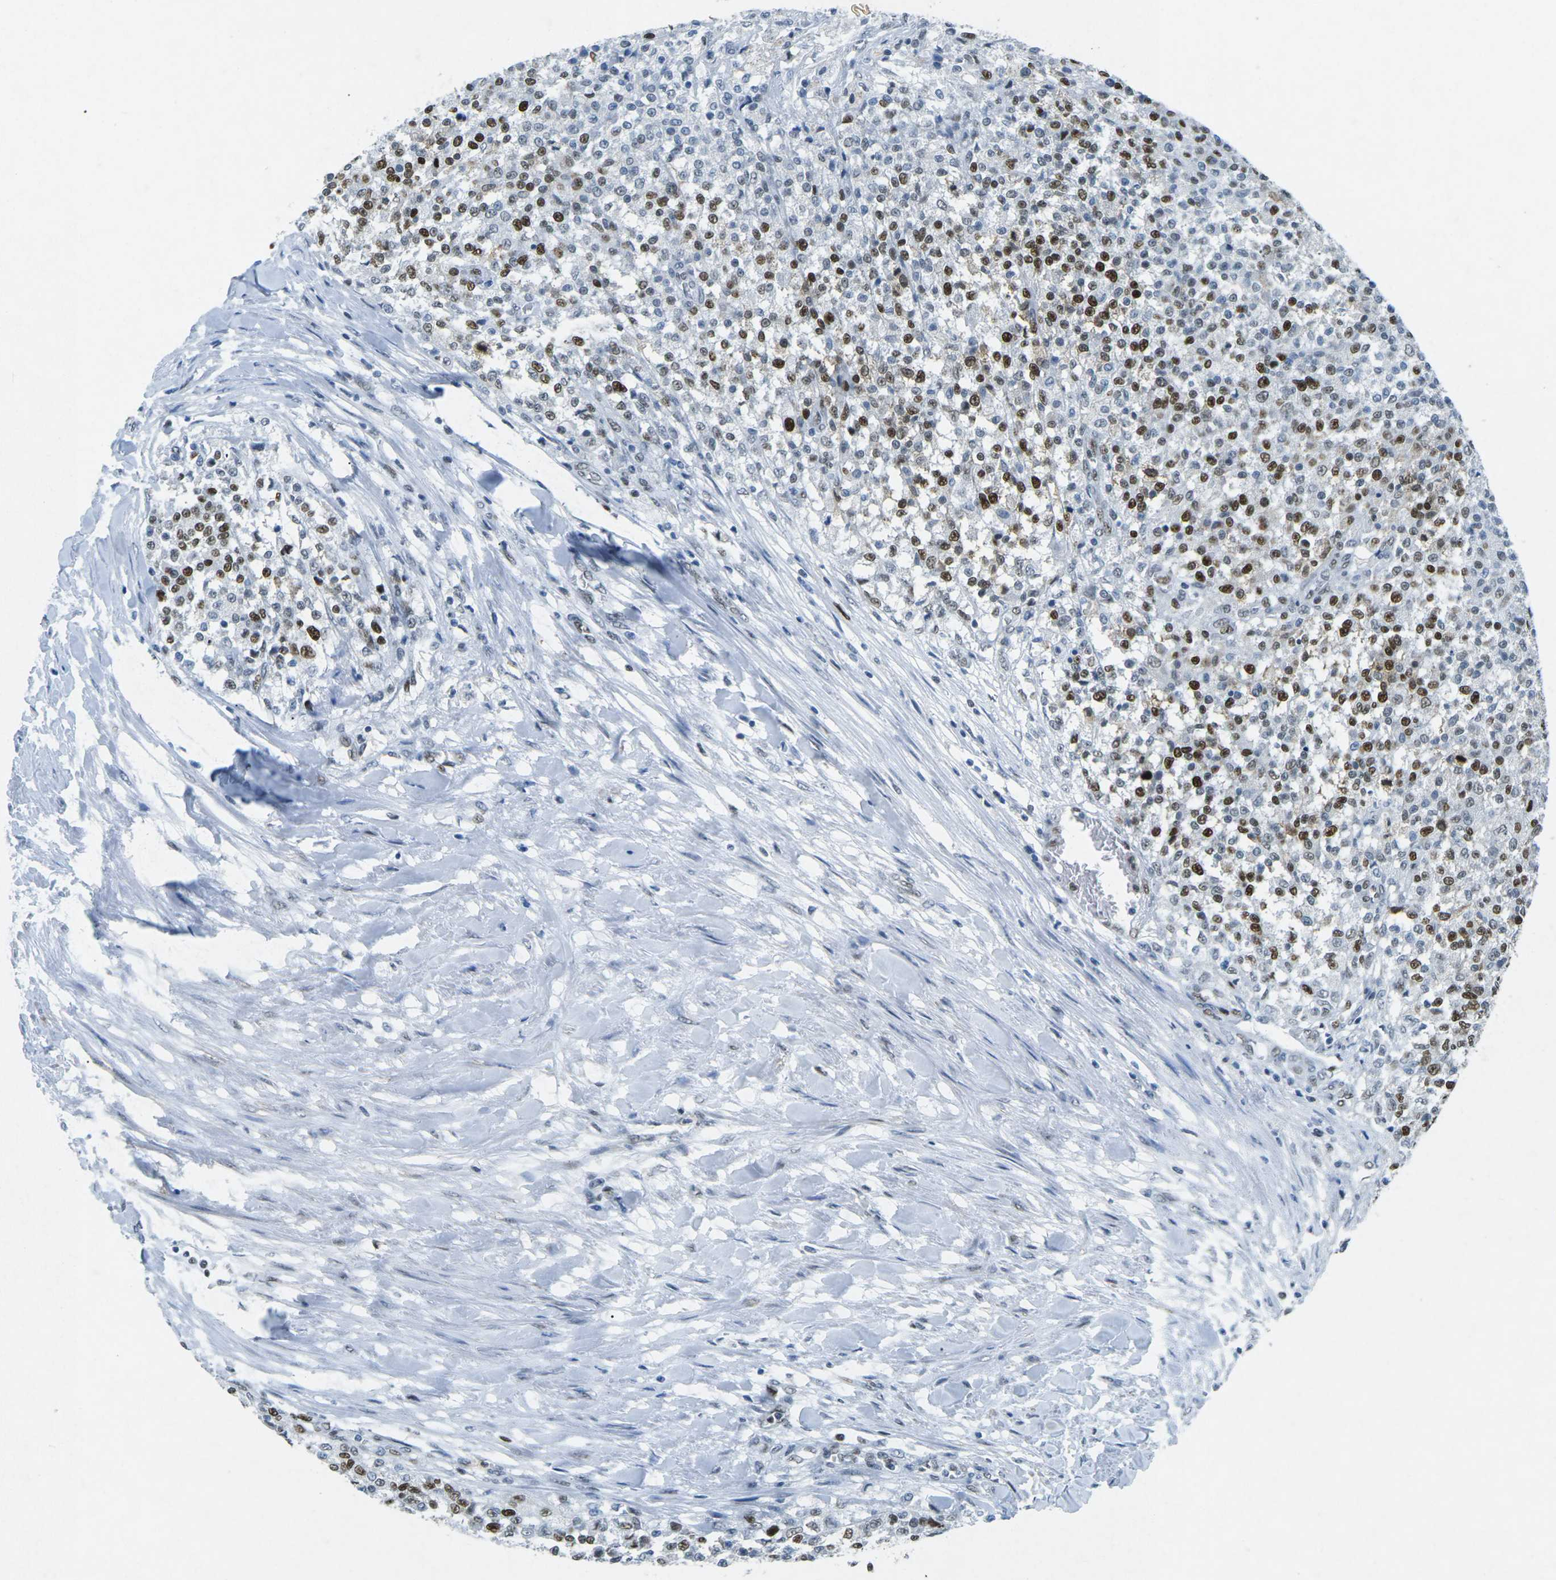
{"staining": {"intensity": "strong", "quantity": ">75%", "location": "nuclear"}, "tissue": "testis cancer", "cell_type": "Tumor cells", "image_type": "cancer", "snomed": [{"axis": "morphology", "description": "Seminoma, NOS"}, {"axis": "topography", "description": "Testis"}], "caption": "Immunohistochemical staining of human testis seminoma reveals high levels of strong nuclear protein positivity in about >75% of tumor cells.", "gene": "RB1", "patient": {"sex": "male", "age": 59}}